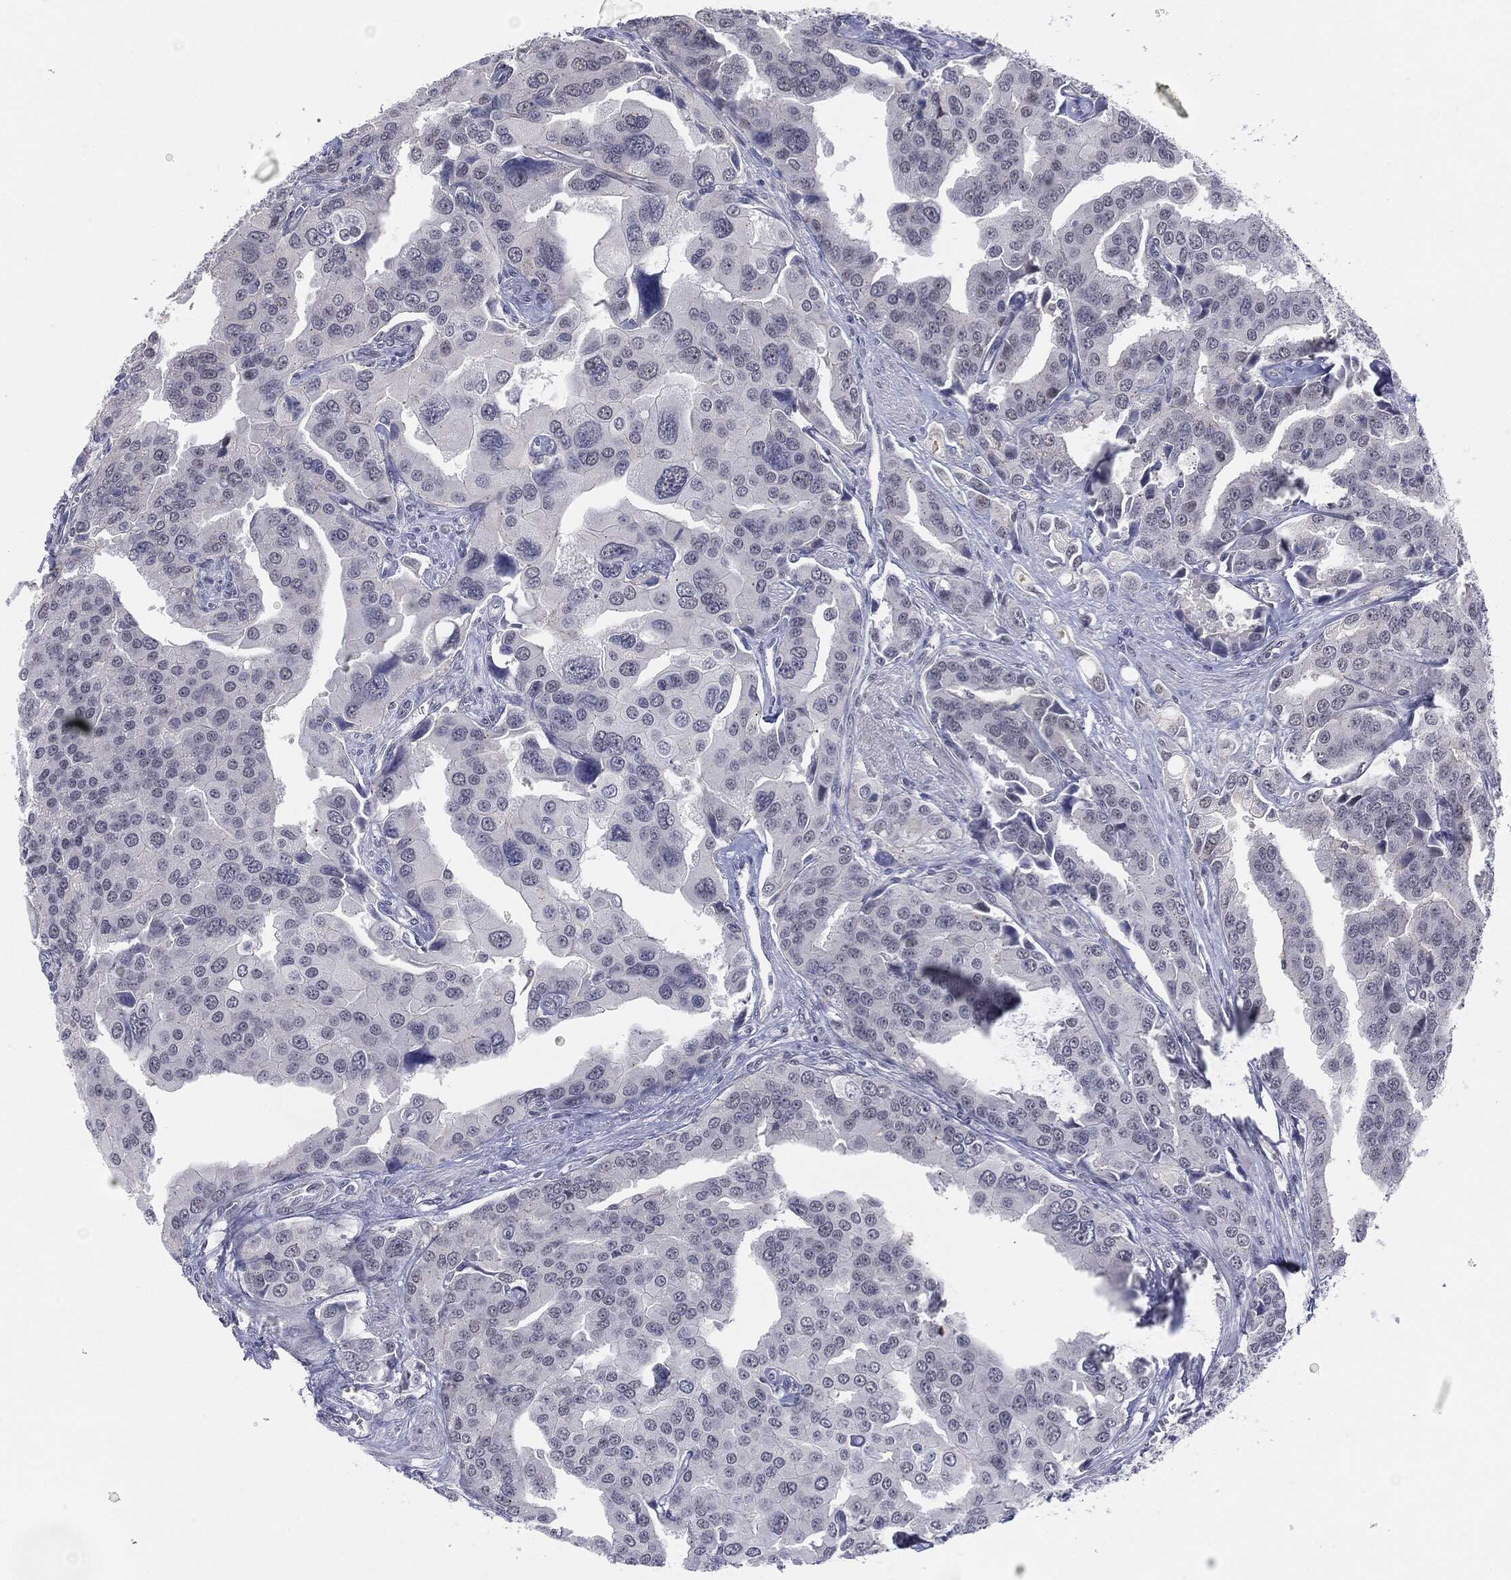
{"staining": {"intensity": "negative", "quantity": "none", "location": "none"}, "tissue": "prostate cancer", "cell_type": "Tumor cells", "image_type": "cancer", "snomed": [{"axis": "morphology", "description": "Adenocarcinoma, NOS"}, {"axis": "topography", "description": "Prostate and seminal vesicle, NOS"}, {"axis": "topography", "description": "Prostate"}], "caption": "Protein analysis of prostate cancer (adenocarcinoma) exhibits no significant staining in tumor cells.", "gene": "SLC5A5", "patient": {"sex": "male", "age": 69}}